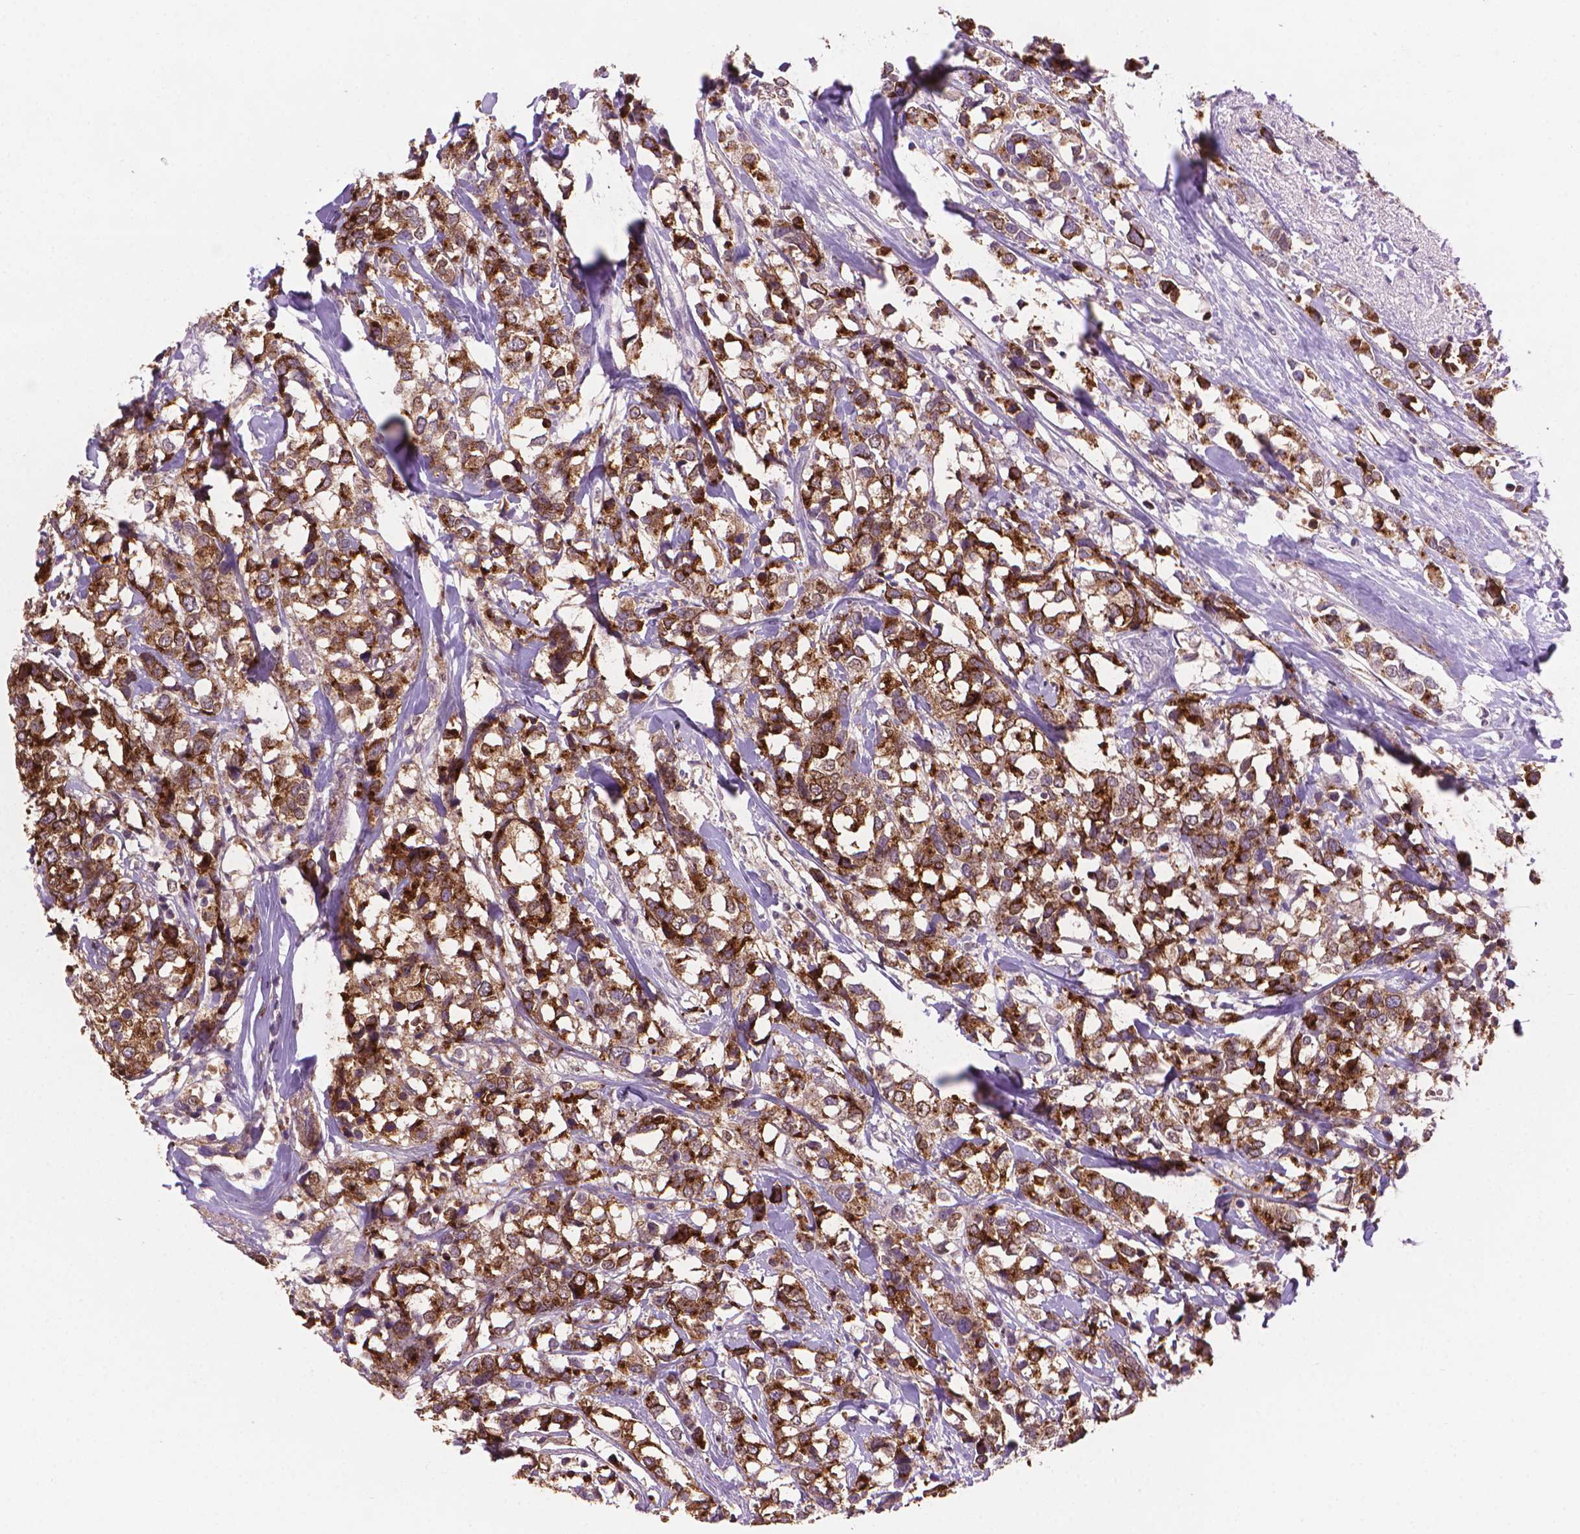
{"staining": {"intensity": "strong", "quantity": ">75%", "location": "cytoplasmic/membranous"}, "tissue": "breast cancer", "cell_type": "Tumor cells", "image_type": "cancer", "snomed": [{"axis": "morphology", "description": "Lobular carcinoma"}, {"axis": "topography", "description": "Breast"}], "caption": "Breast cancer (lobular carcinoma) stained with immunohistochemistry shows strong cytoplasmic/membranous expression in about >75% of tumor cells.", "gene": "MUC1", "patient": {"sex": "female", "age": 59}}